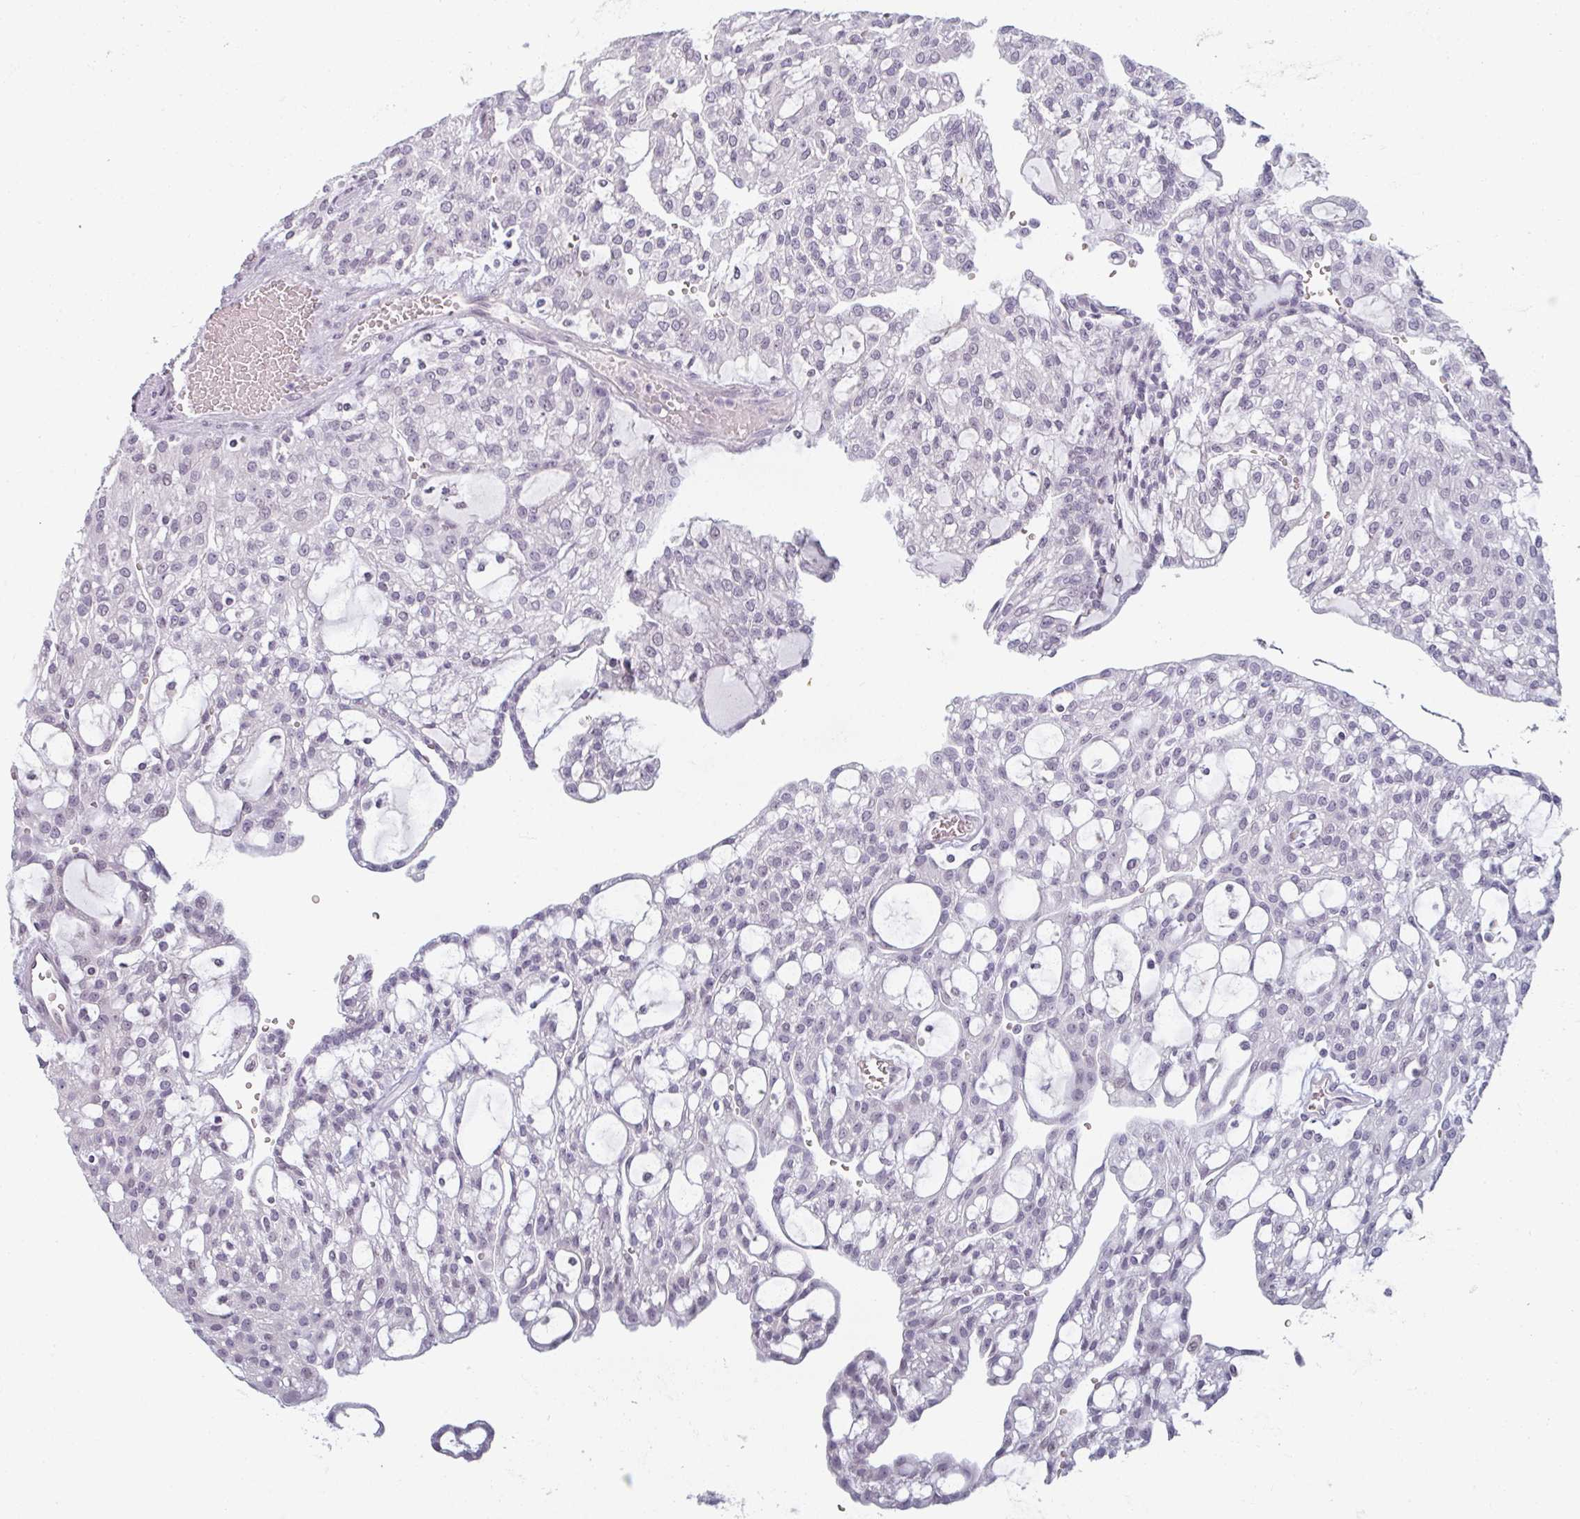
{"staining": {"intensity": "negative", "quantity": "none", "location": "none"}, "tissue": "renal cancer", "cell_type": "Tumor cells", "image_type": "cancer", "snomed": [{"axis": "morphology", "description": "Adenocarcinoma, NOS"}, {"axis": "topography", "description": "Kidney"}], "caption": "Tumor cells show no significant protein expression in renal cancer (adenocarcinoma).", "gene": "RBBP6", "patient": {"sex": "male", "age": 63}}